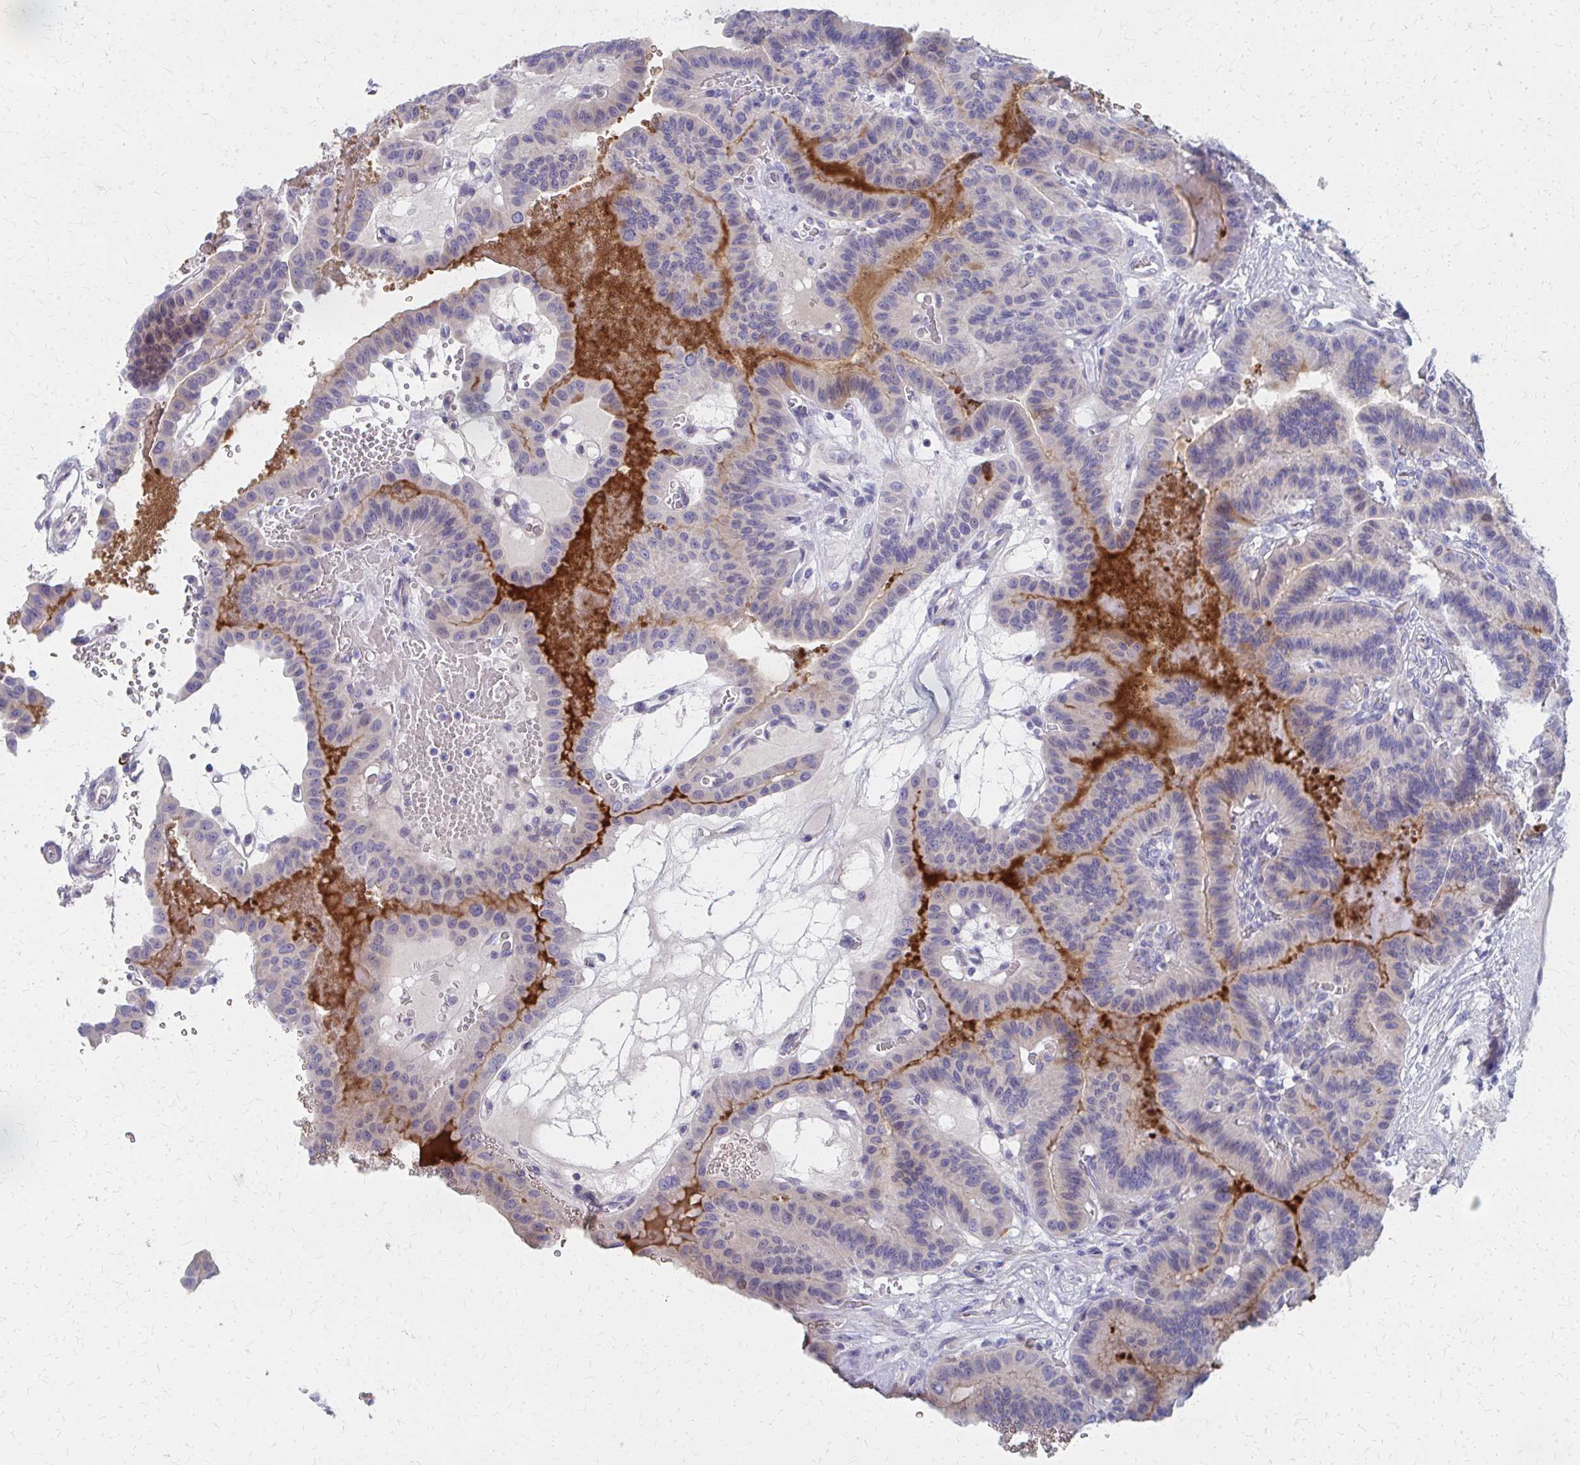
{"staining": {"intensity": "negative", "quantity": "none", "location": "none"}, "tissue": "thyroid cancer", "cell_type": "Tumor cells", "image_type": "cancer", "snomed": [{"axis": "morphology", "description": "Papillary adenocarcinoma, NOS"}, {"axis": "topography", "description": "Thyroid gland"}], "caption": "An immunohistochemistry (IHC) histopathology image of thyroid papillary adenocarcinoma is shown. There is no staining in tumor cells of thyroid papillary adenocarcinoma. The staining is performed using DAB (3,3'-diaminobenzidine) brown chromogen with nuclei counter-stained in using hematoxylin.", "gene": "MS4A2", "patient": {"sex": "male", "age": 87}}